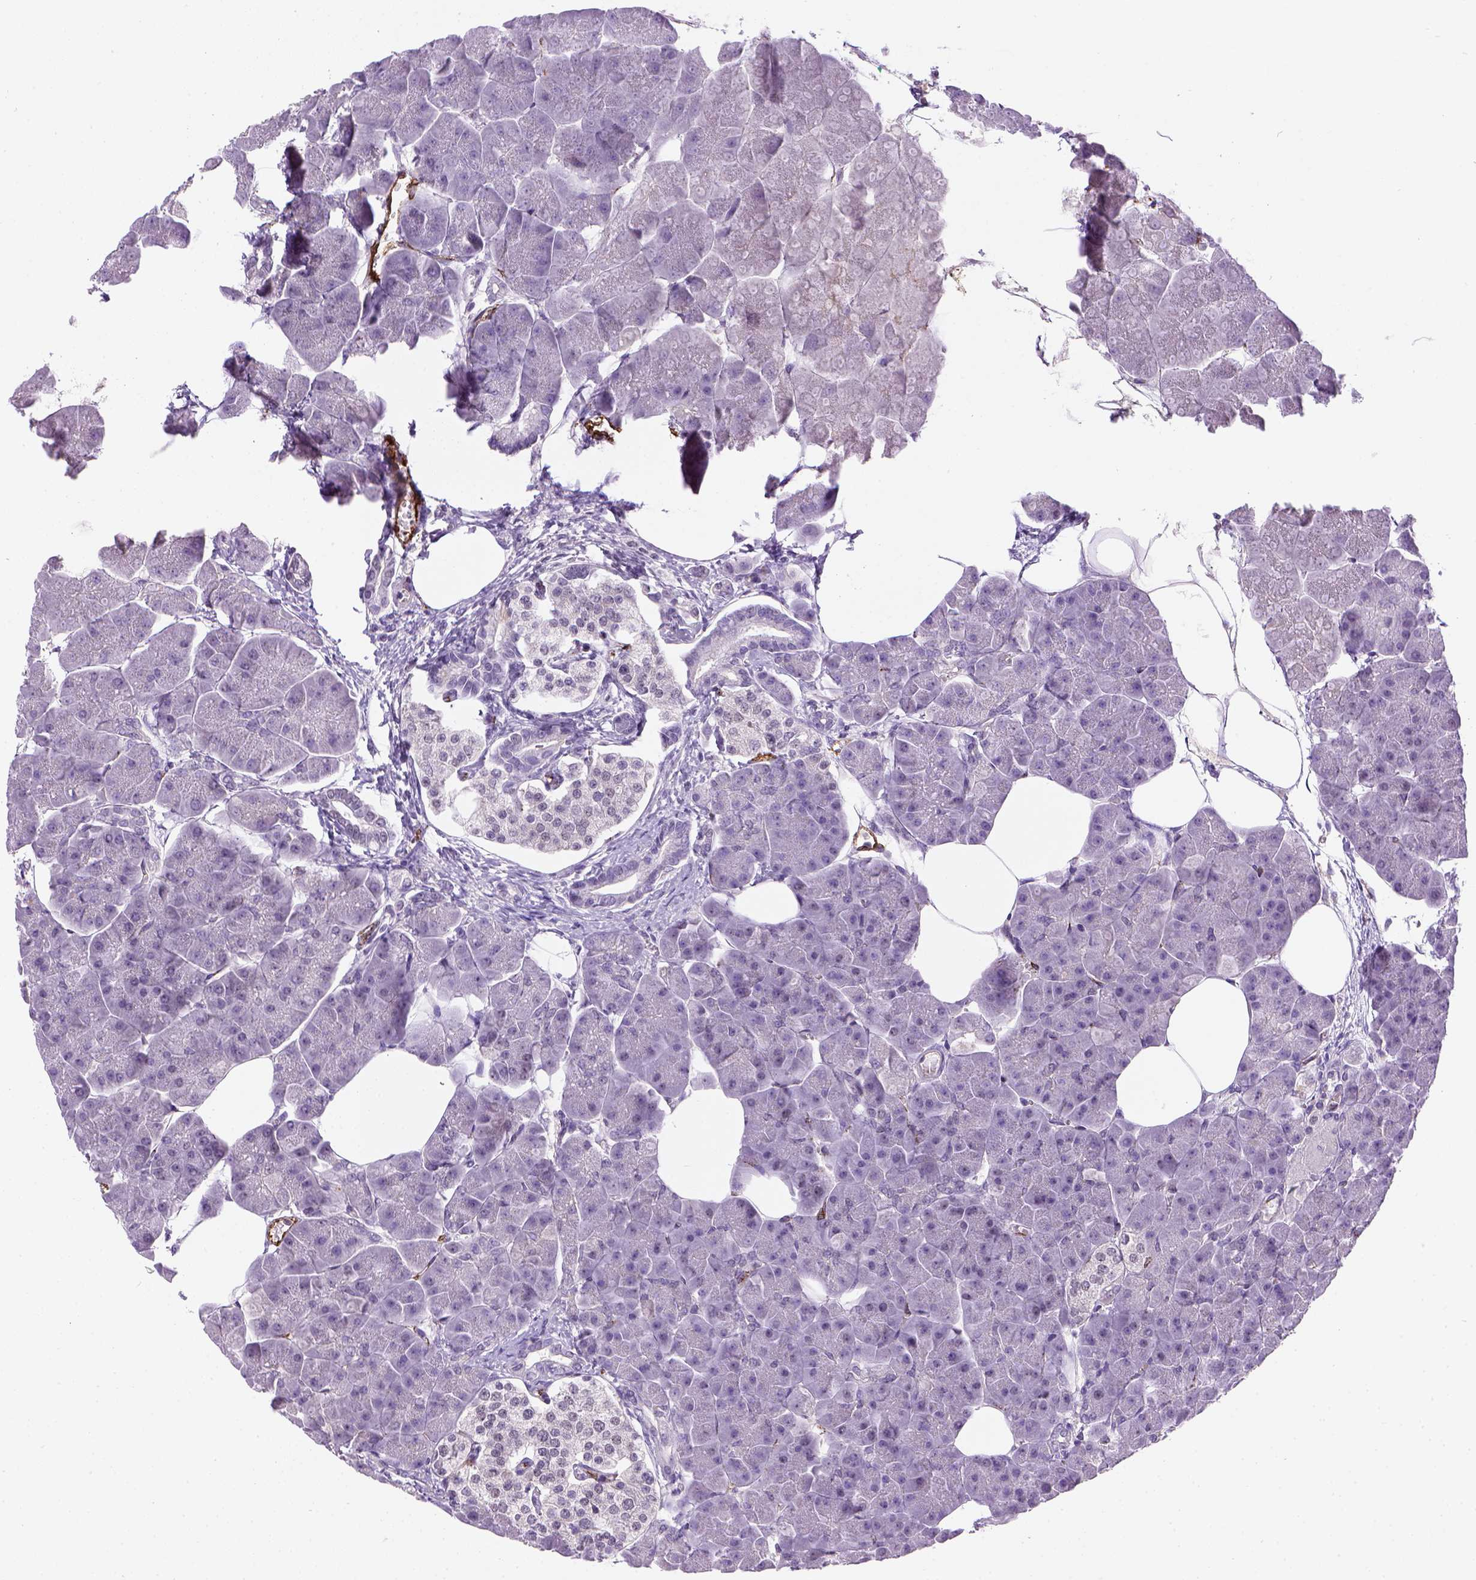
{"staining": {"intensity": "negative", "quantity": "none", "location": "none"}, "tissue": "pancreas", "cell_type": "Exocrine glandular cells", "image_type": "normal", "snomed": [{"axis": "morphology", "description": "Normal tissue, NOS"}, {"axis": "topography", "description": "Adipose tissue"}, {"axis": "topography", "description": "Pancreas"}, {"axis": "topography", "description": "Peripheral nerve tissue"}], "caption": "This is a micrograph of IHC staining of benign pancreas, which shows no positivity in exocrine glandular cells.", "gene": "VWF", "patient": {"sex": "female", "age": 58}}